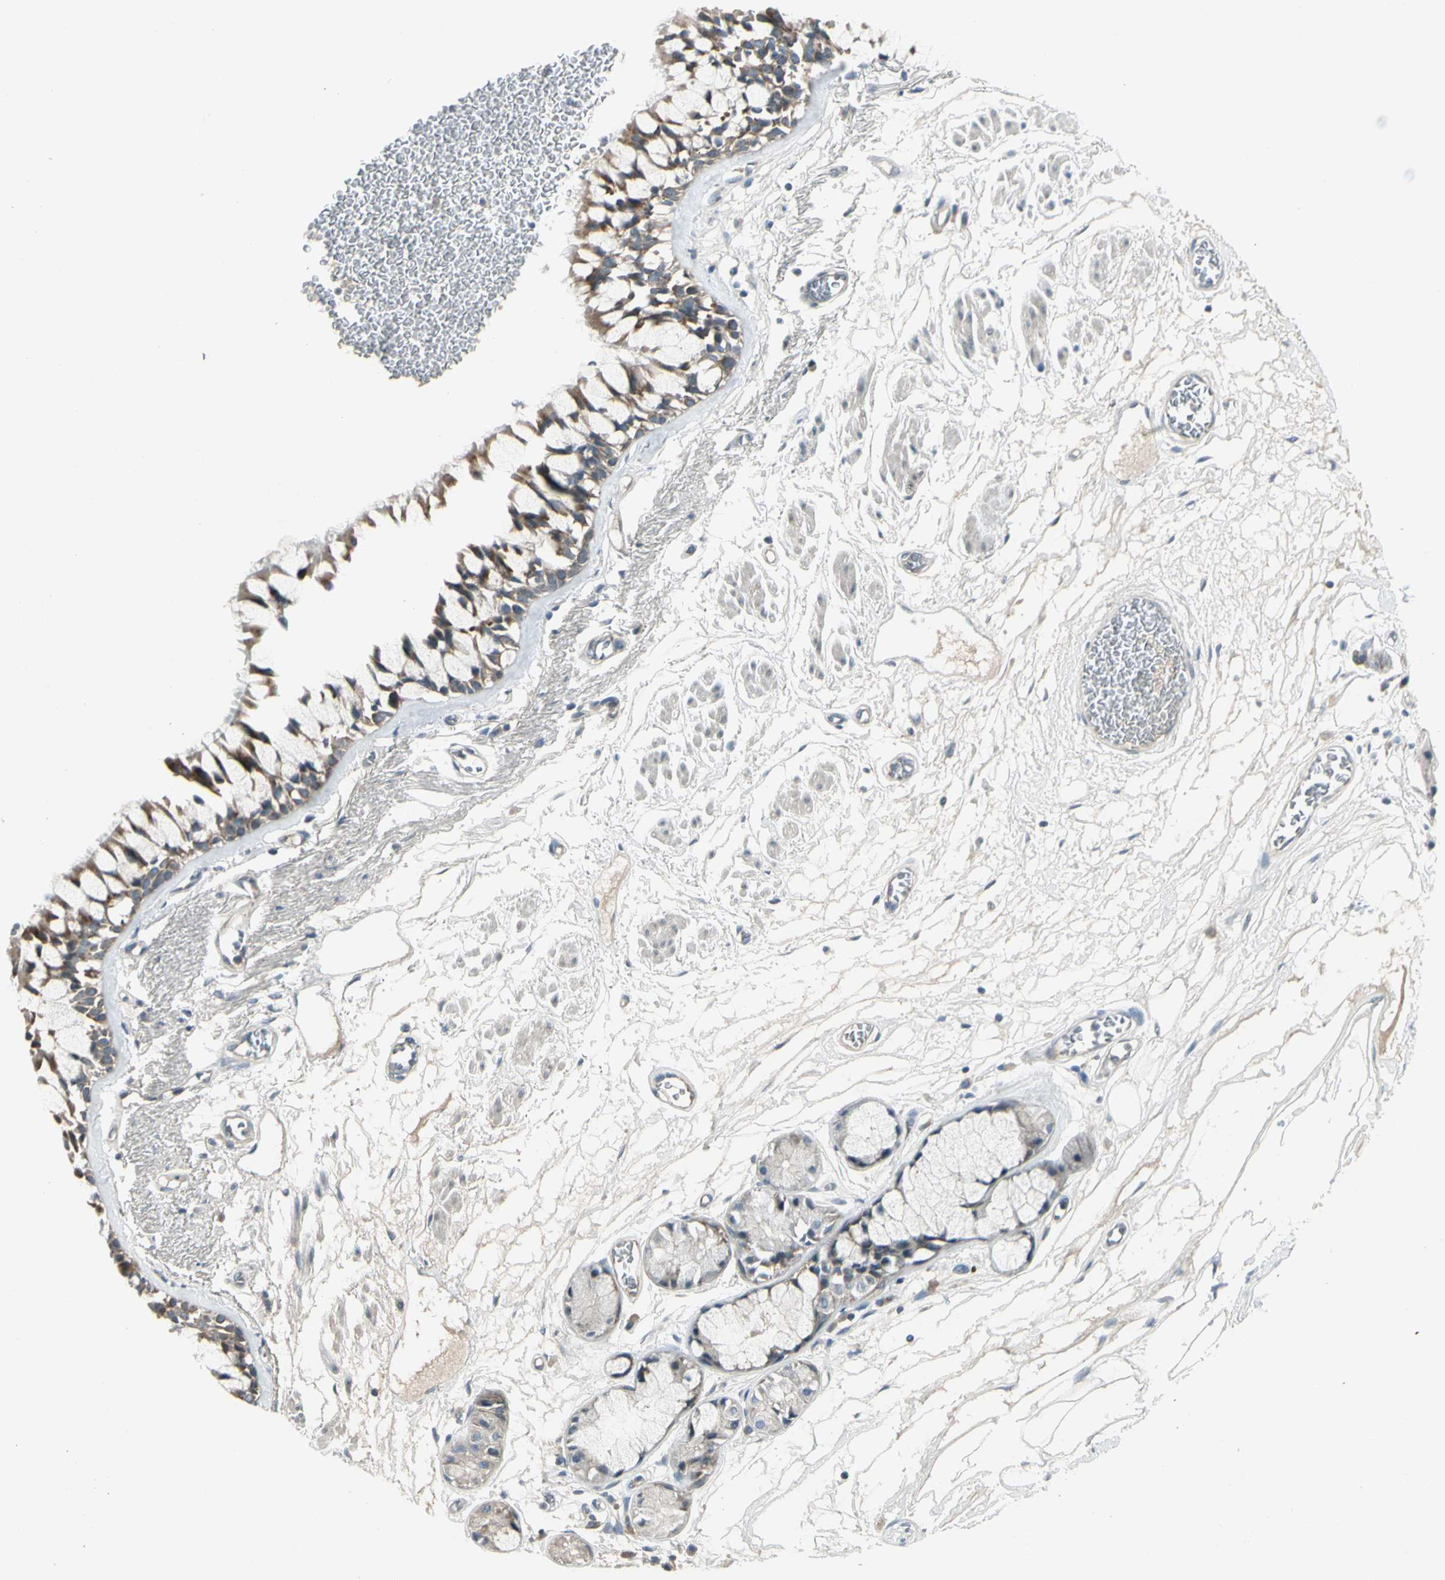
{"staining": {"intensity": "moderate", "quantity": ">75%", "location": "cytoplasmic/membranous"}, "tissue": "bronchus", "cell_type": "Respiratory epithelial cells", "image_type": "normal", "snomed": [{"axis": "morphology", "description": "Normal tissue, NOS"}, {"axis": "topography", "description": "Bronchus"}], "caption": "A histopathology image of human bronchus stained for a protein displays moderate cytoplasmic/membranous brown staining in respiratory epithelial cells. (brown staining indicates protein expression, while blue staining denotes nuclei).", "gene": "PANK2", "patient": {"sex": "male", "age": 66}}